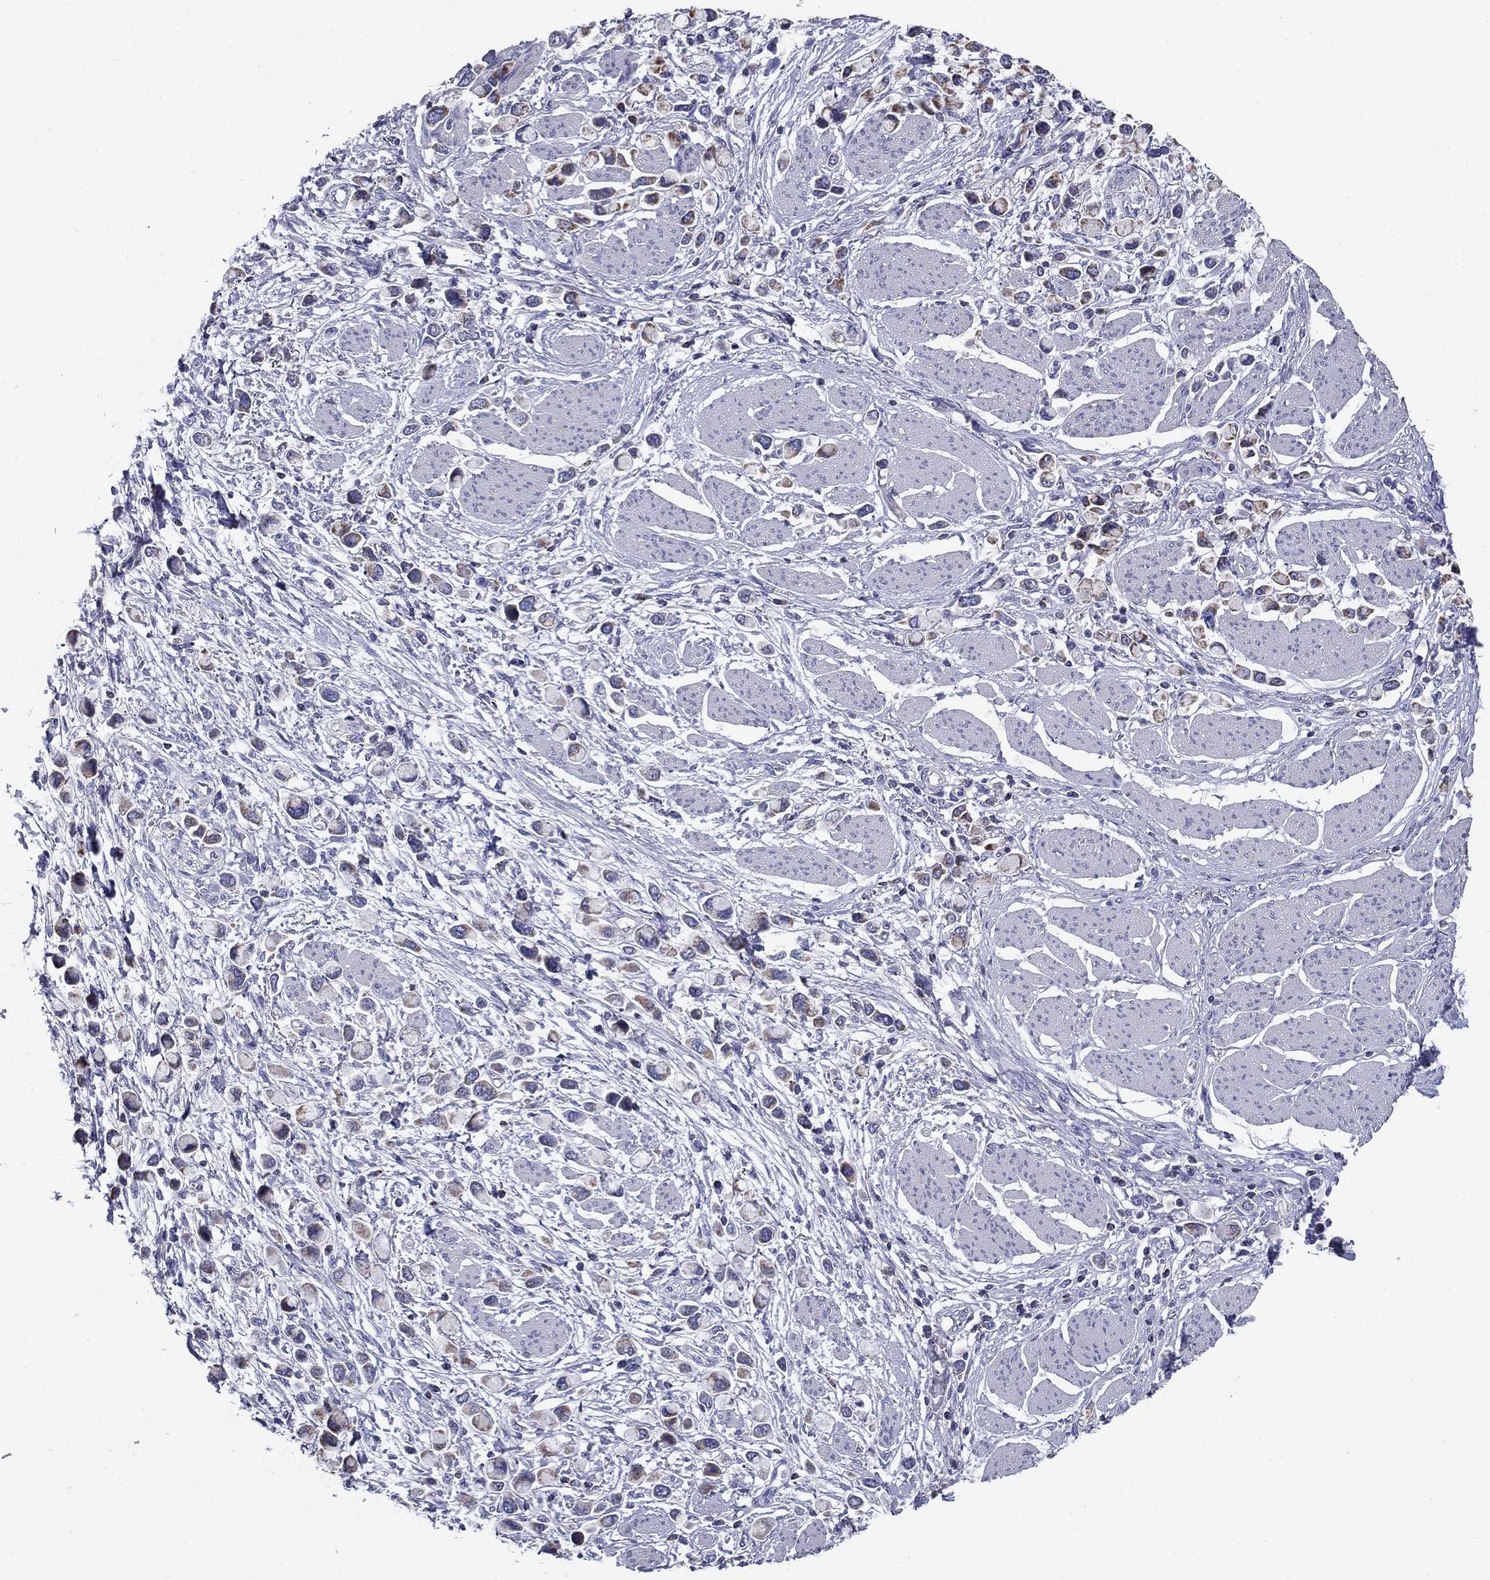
{"staining": {"intensity": "weak", "quantity": "25%-75%", "location": "cytoplasmic/membranous"}, "tissue": "stomach cancer", "cell_type": "Tumor cells", "image_type": "cancer", "snomed": [{"axis": "morphology", "description": "Adenocarcinoma, NOS"}, {"axis": "topography", "description": "Stomach"}], "caption": "High-power microscopy captured an immunohistochemistry (IHC) image of stomach cancer (adenocarcinoma), revealing weak cytoplasmic/membranous expression in approximately 25%-75% of tumor cells.", "gene": "NDUFA4L2", "patient": {"sex": "female", "age": 81}}